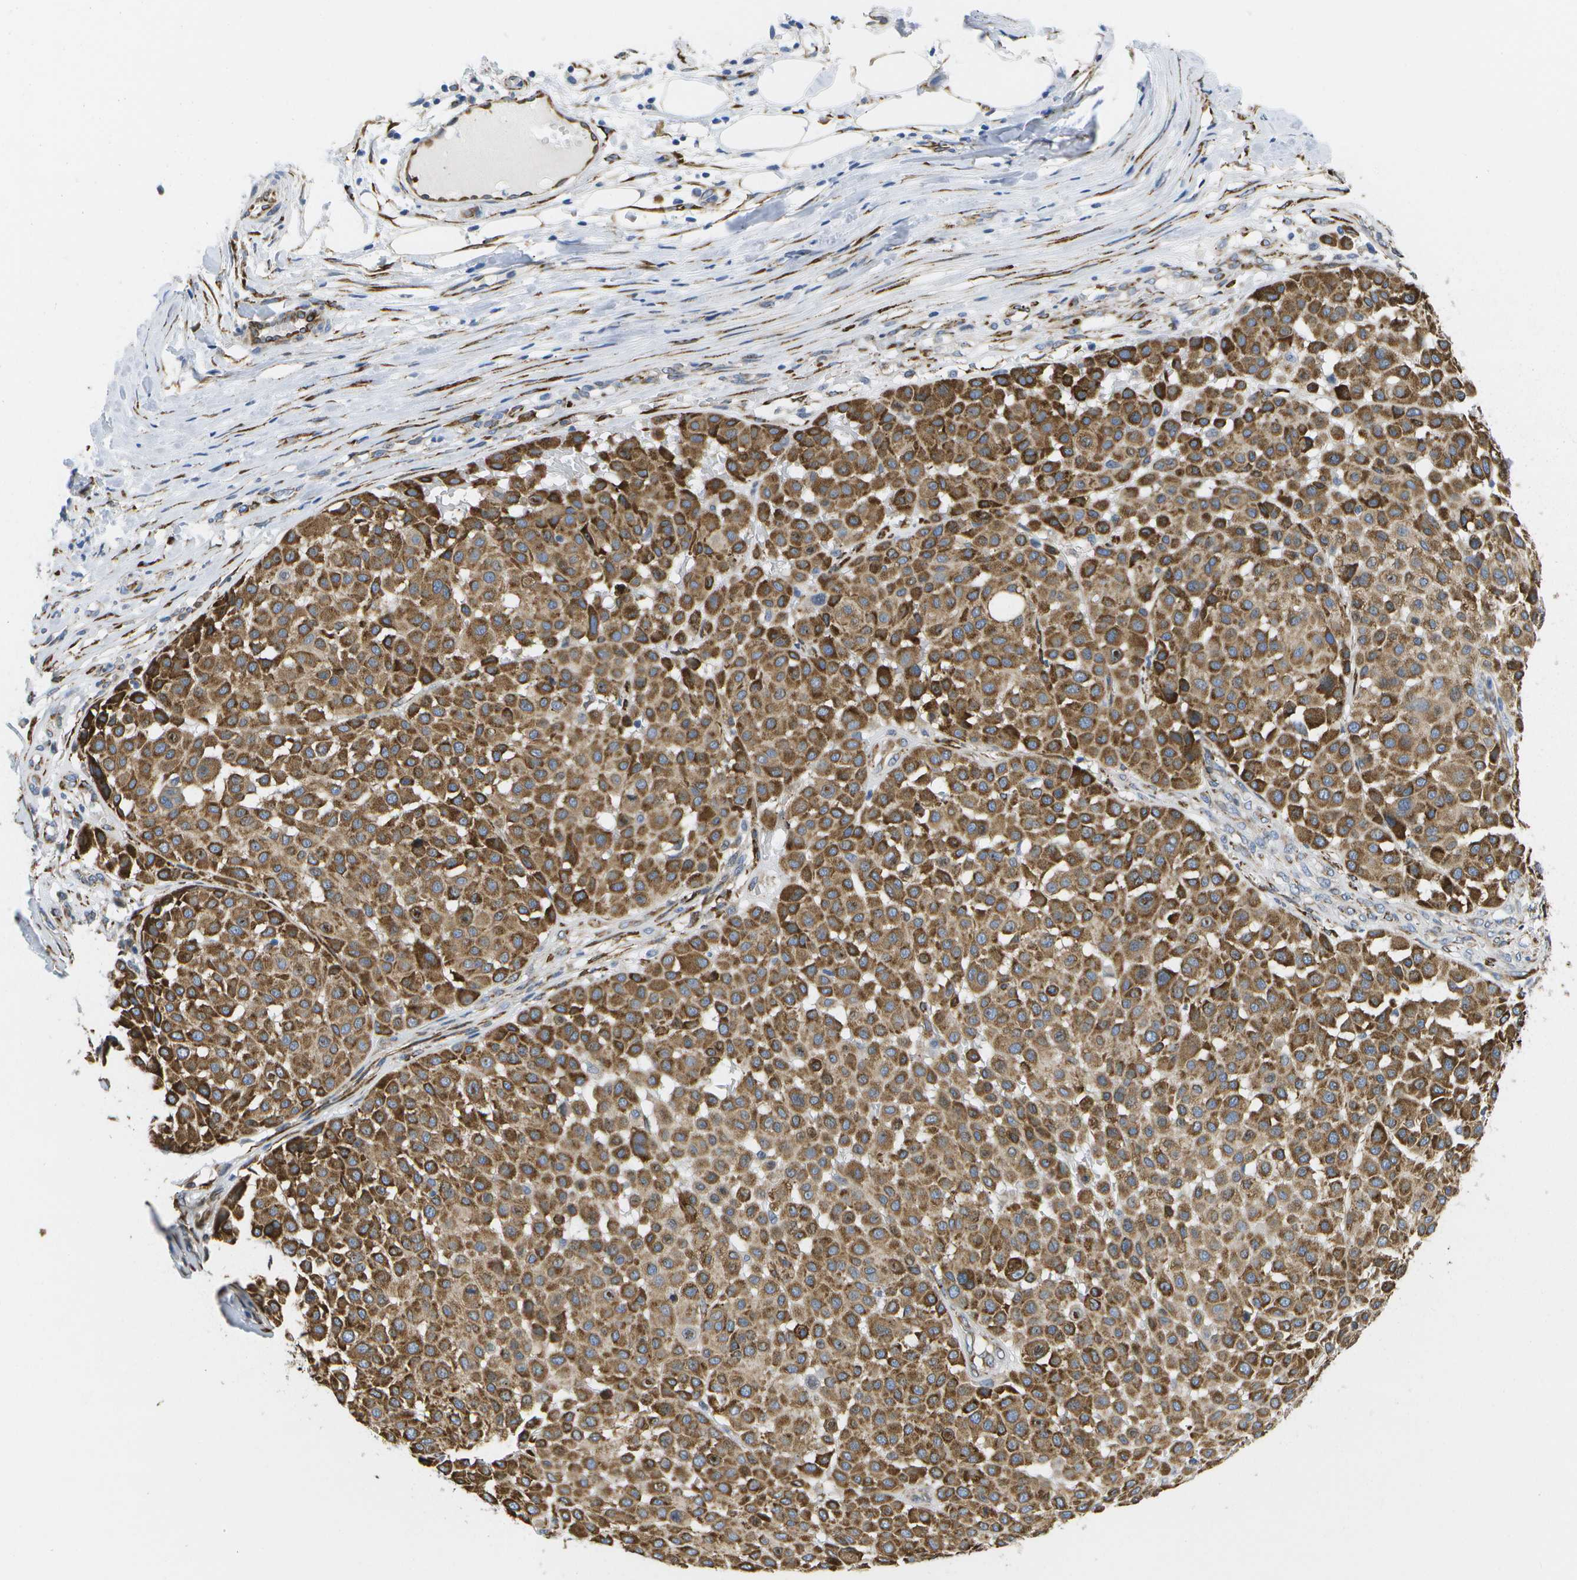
{"staining": {"intensity": "strong", "quantity": ">75%", "location": "cytoplasmic/membranous"}, "tissue": "melanoma", "cell_type": "Tumor cells", "image_type": "cancer", "snomed": [{"axis": "morphology", "description": "Malignant melanoma, Metastatic site"}, {"axis": "topography", "description": "Soft tissue"}], "caption": "Malignant melanoma (metastatic site) stained with a protein marker reveals strong staining in tumor cells.", "gene": "ZDHHC17", "patient": {"sex": "male", "age": 41}}